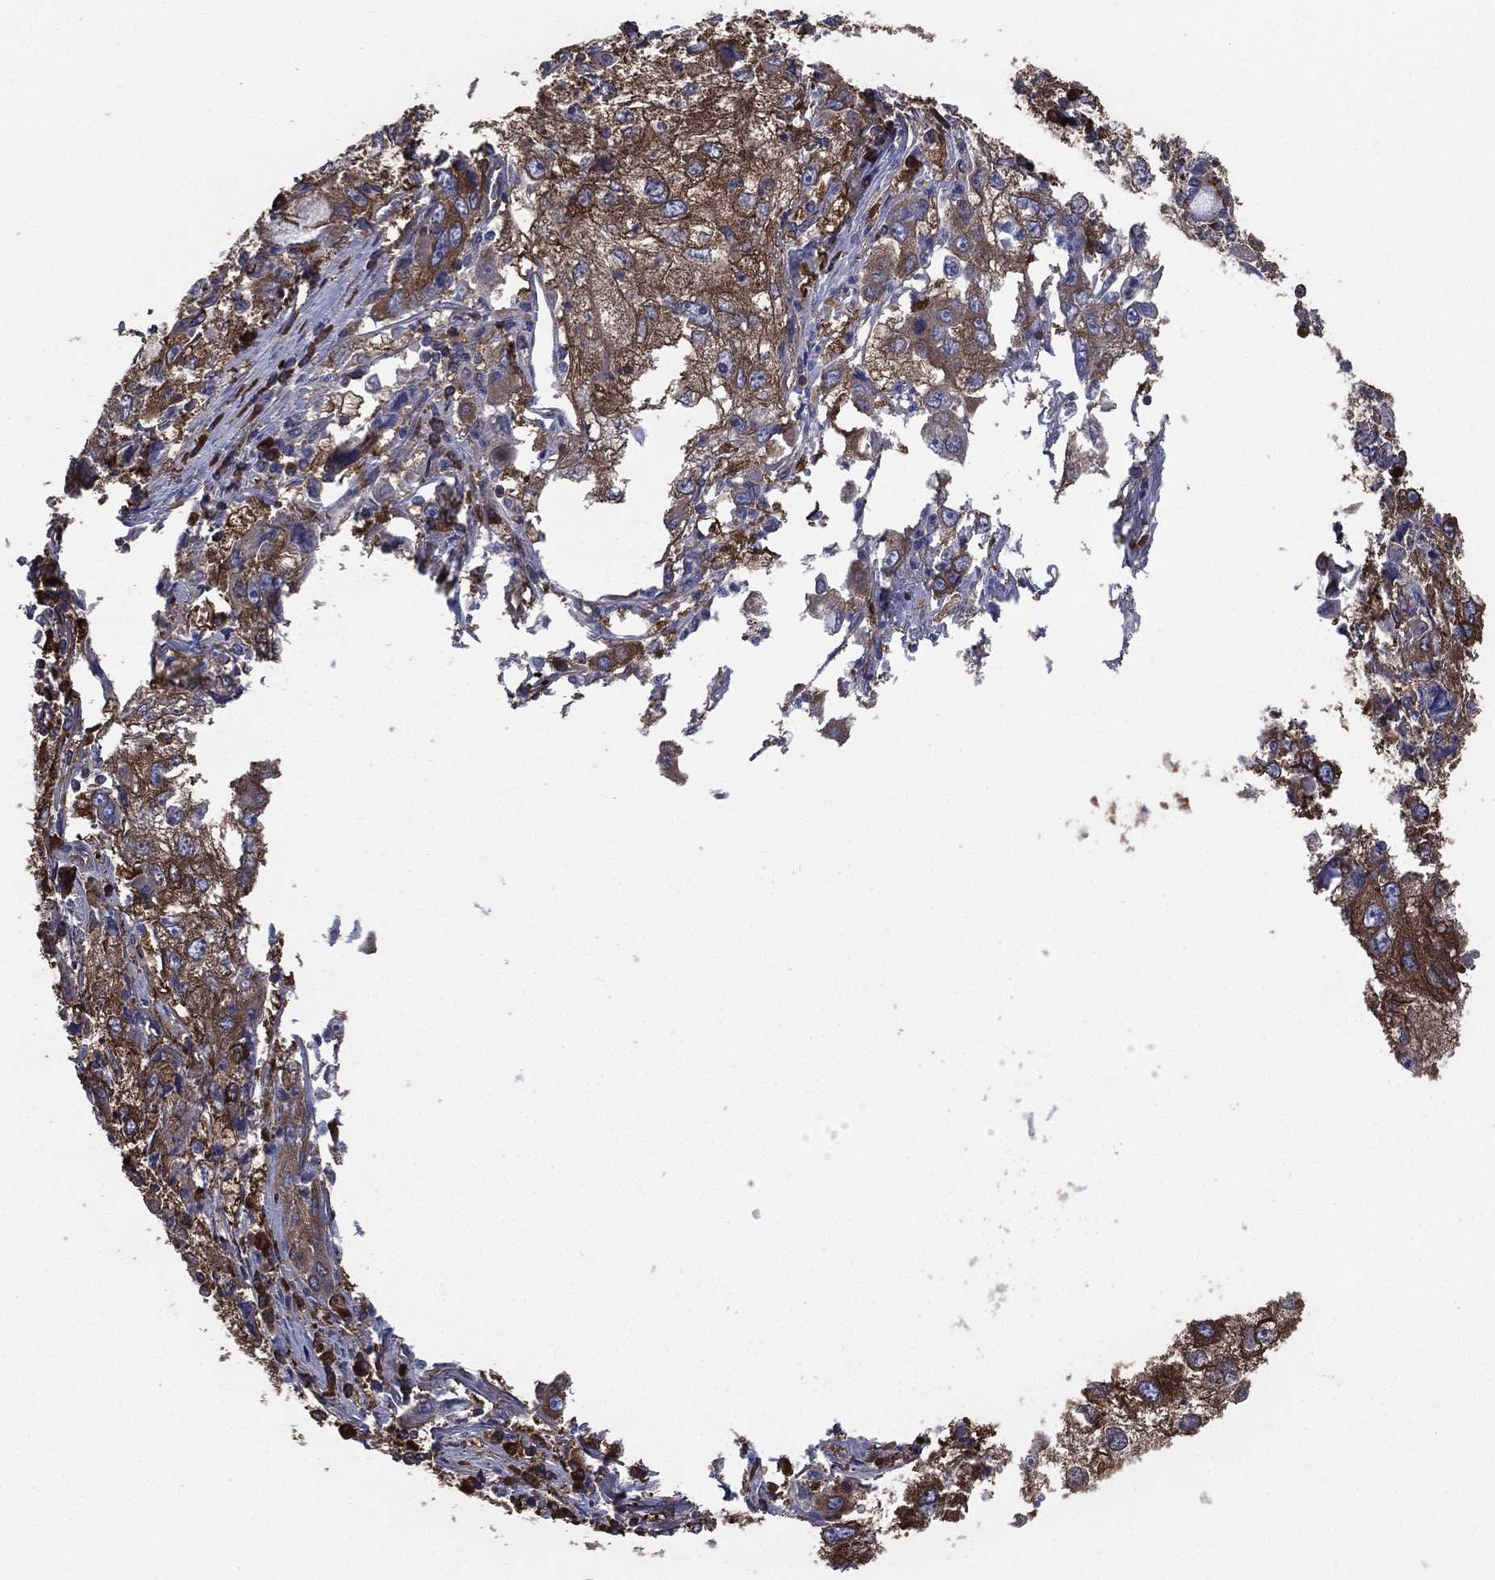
{"staining": {"intensity": "strong", "quantity": ">75%", "location": "cytoplasmic/membranous"}, "tissue": "cervical cancer", "cell_type": "Tumor cells", "image_type": "cancer", "snomed": [{"axis": "morphology", "description": "Squamous cell carcinoma, NOS"}, {"axis": "topography", "description": "Cervix"}], "caption": "Squamous cell carcinoma (cervical) tissue demonstrates strong cytoplasmic/membranous expression in approximately >75% of tumor cells", "gene": "SARS1", "patient": {"sex": "female", "age": 36}}